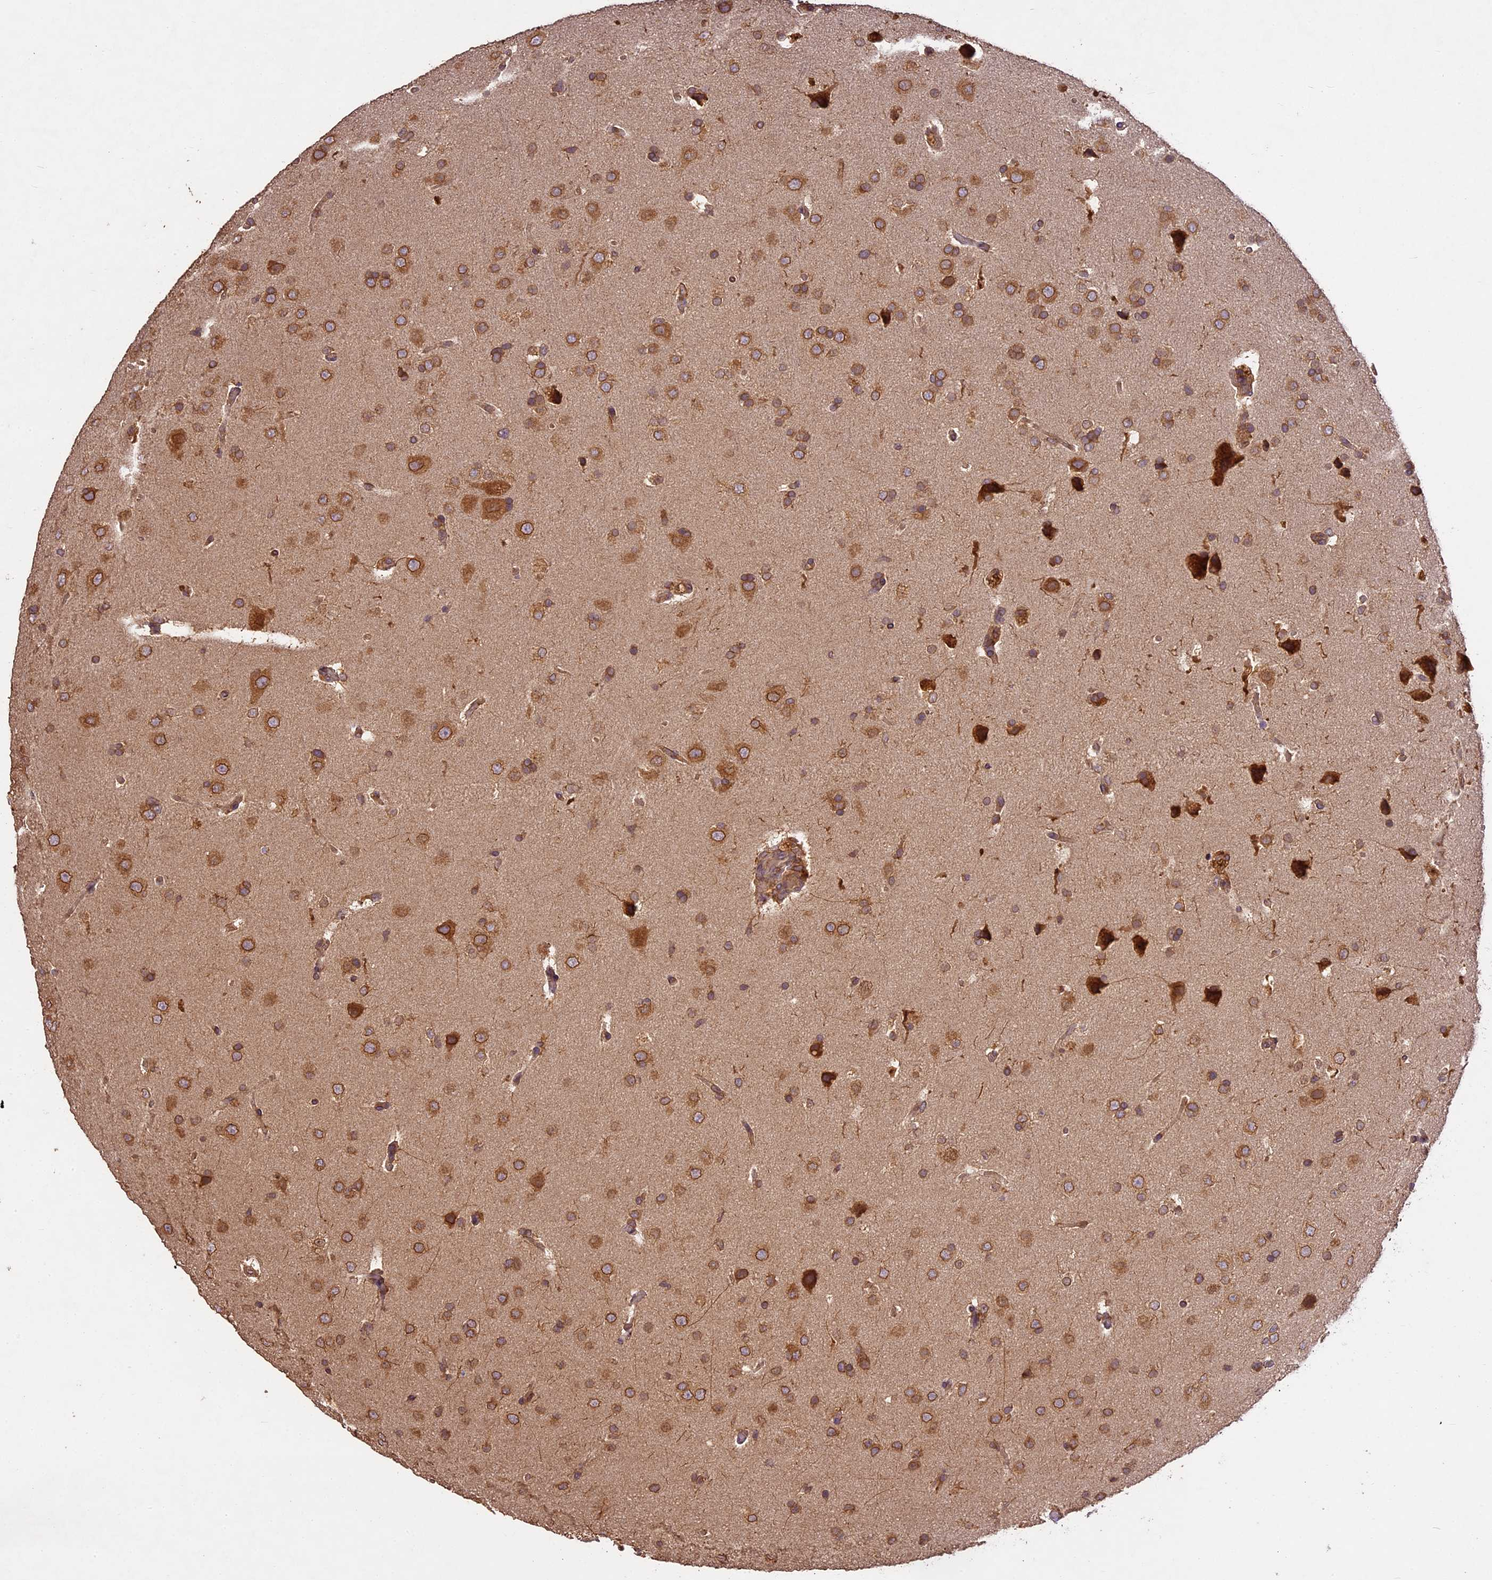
{"staining": {"intensity": "moderate", "quantity": ">75%", "location": "cytoplasmic/membranous"}, "tissue": "glioma", "cell_type": "Tumor cells", "image_type": "cancer", "snomed": [{"axis": "morphology", "description": "Glioma, malignant, High grade"}, {"axis": "topography", "description": "Brain"}], "caption": "Immunohistochemistry photomicrograph of malignant glioma (high-grade) stained for a protein (brown), which reveals medium levels of moderate cytoplasmic/membranous positivity in approximately >75% of tumor cells.", "gene": "BRAP", "patient": {"sex": "male", "age": 72}}